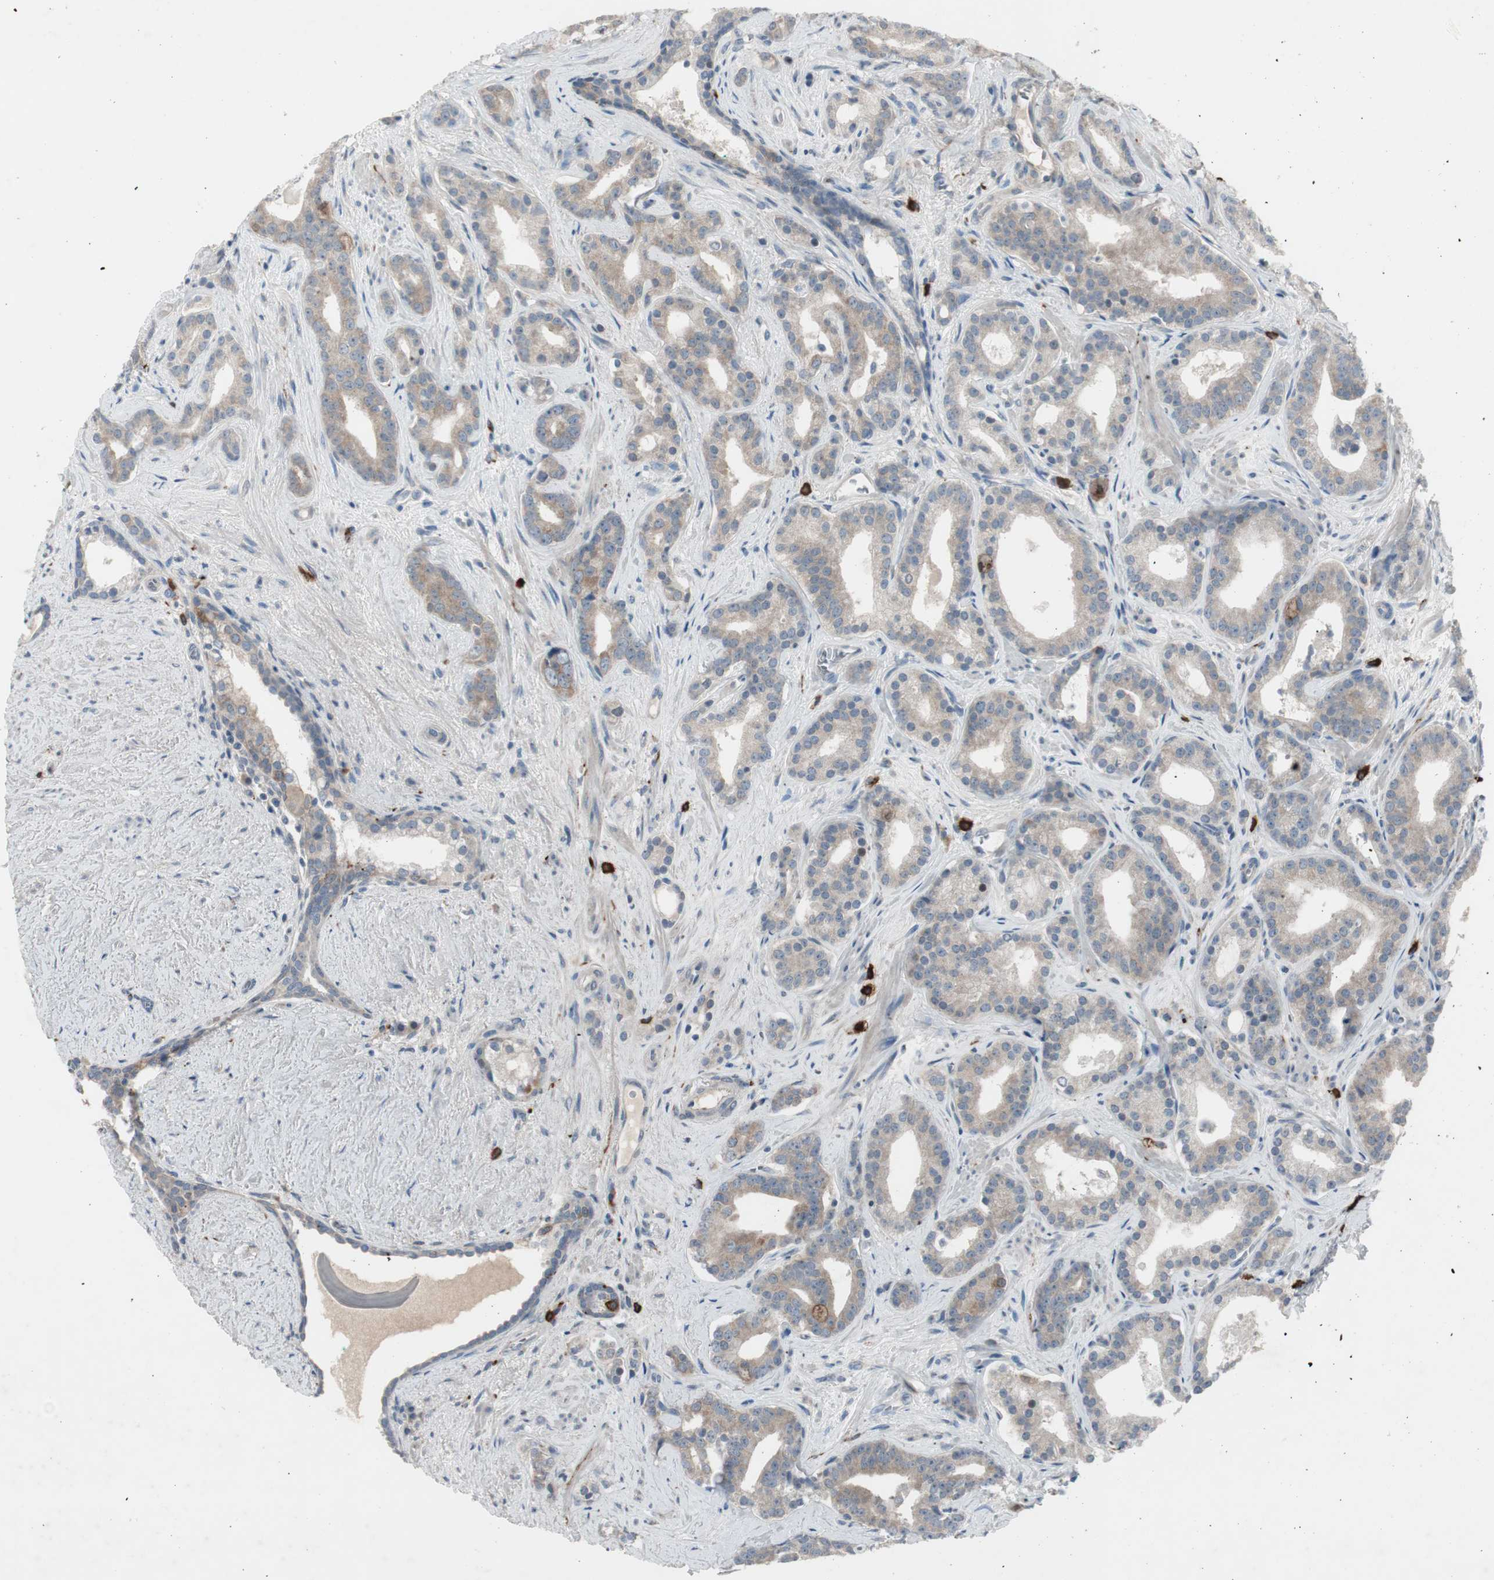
{"staining": {"intensity": "weak", "quantity": ">75%", "location": "cytoplasmic/membranous"}, "tissue": "prostate cancer", "cell_type": "Tumor cells", "image_type": "cancer", "snomed": [{"axis": "morphology", "description": "Adenocarcinoma, Low grade"}, {"axis": "topography", "description": "Prostate"}], "caption": "This micrograph displays immunohistochemistry staining of human low-grade adenocarcinoma (prostate), with low weak cytoplasmic/membranous positivity in about >75% of tumor cells.", "gene": "MAPRE3", "patient": {"sex": "male", "age": 63}}